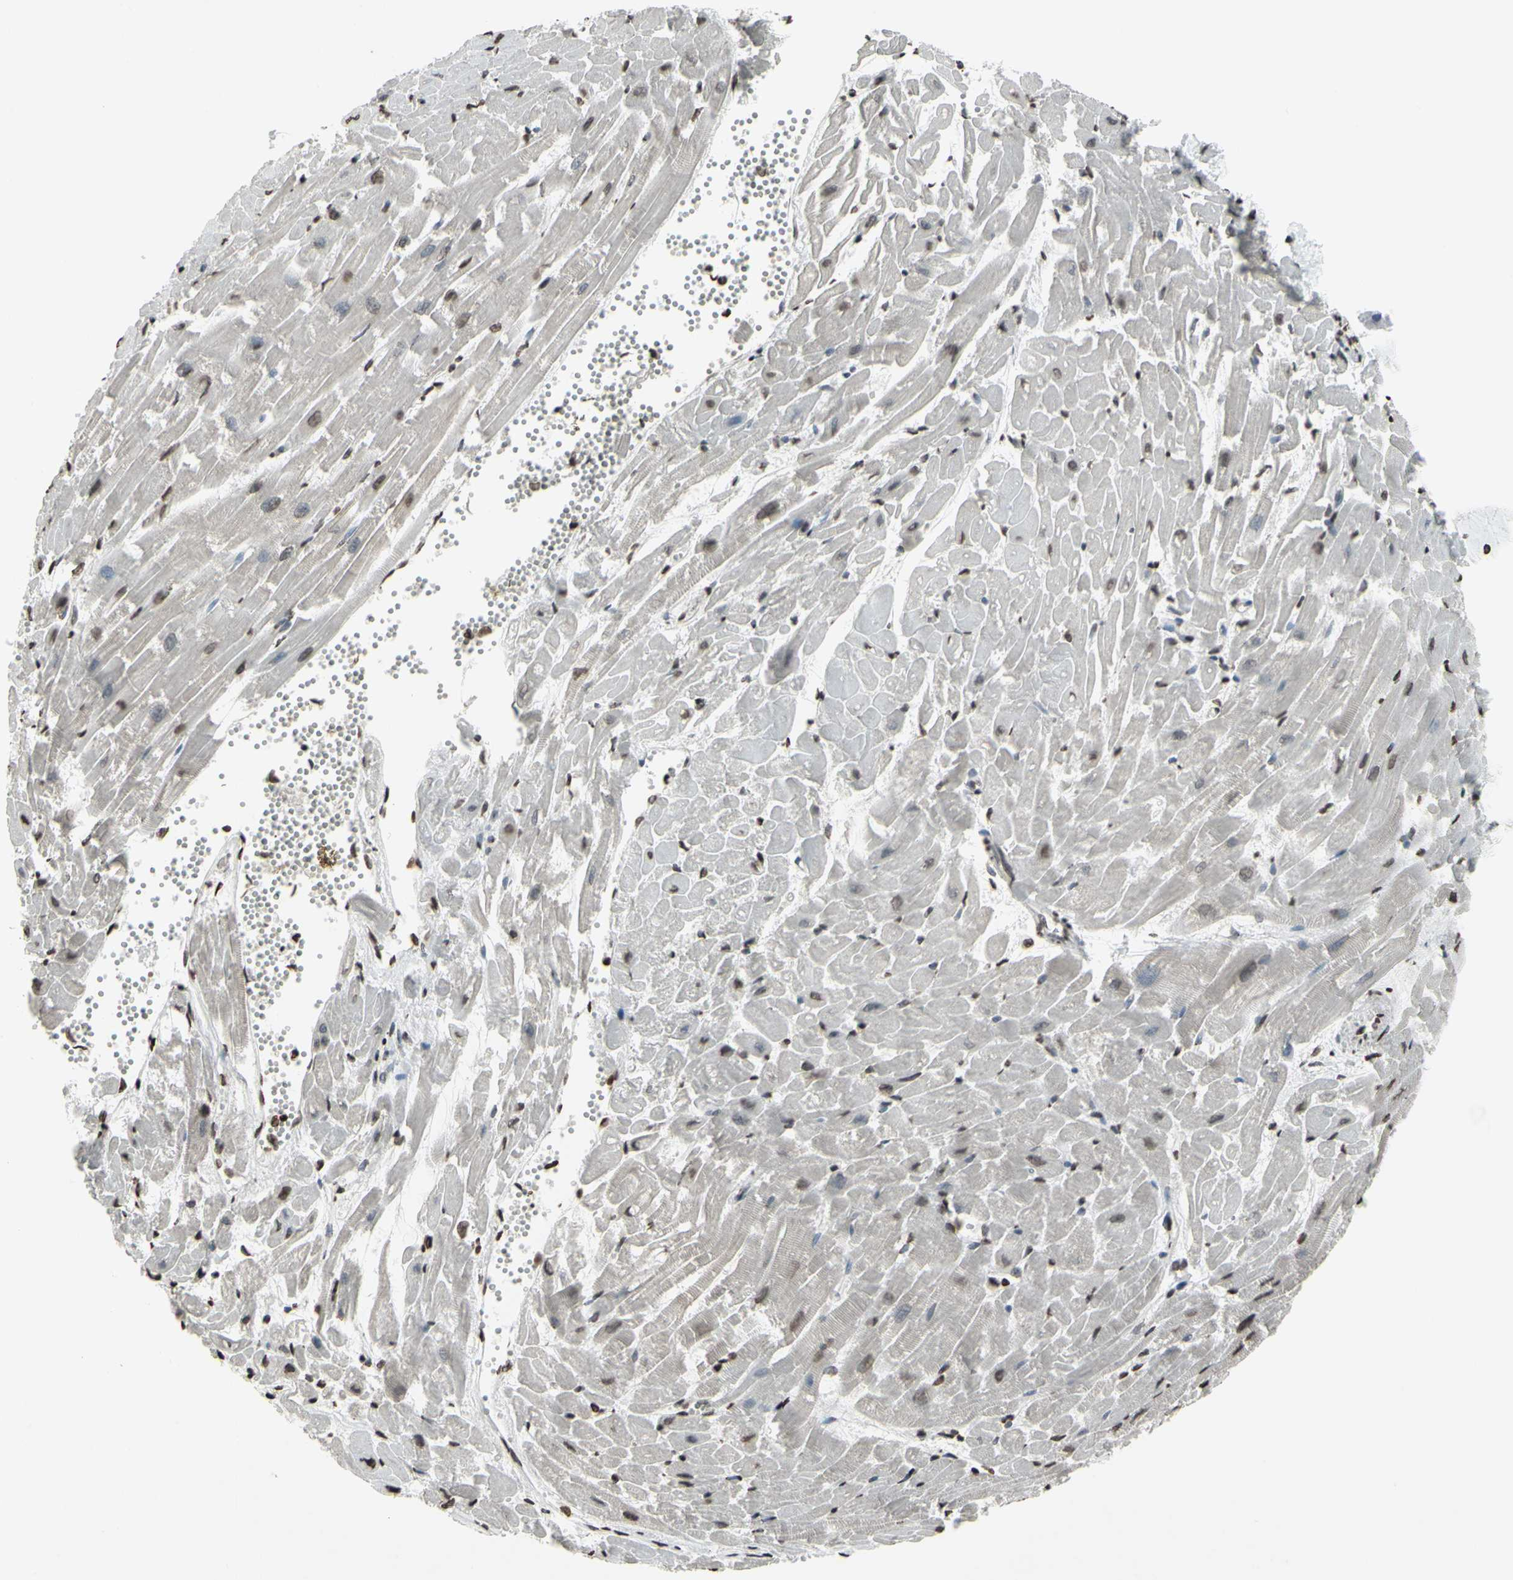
{"staining": {"intensity": "weak", "quantity": "25%-75%", "location": "nuclear"}, "tissue": "heart muscle", "cell_type": "Cardiomyocytes", "image_type": "normal", "snomed": [{"axis": "morphology", "description": "Normal tissue, NOS"}, {"axis": "topography", "description": "Heart"}], "caption": "Immunohistochemistry (IHC) image of unremarkable human heart muscle stained for a protein (brown), which reveals low levels of weak nuclear staining in about 25%-75% of cardiomyocytes.", "gene": "CD79B", "patient": {"sex": "female", "age": 19}}